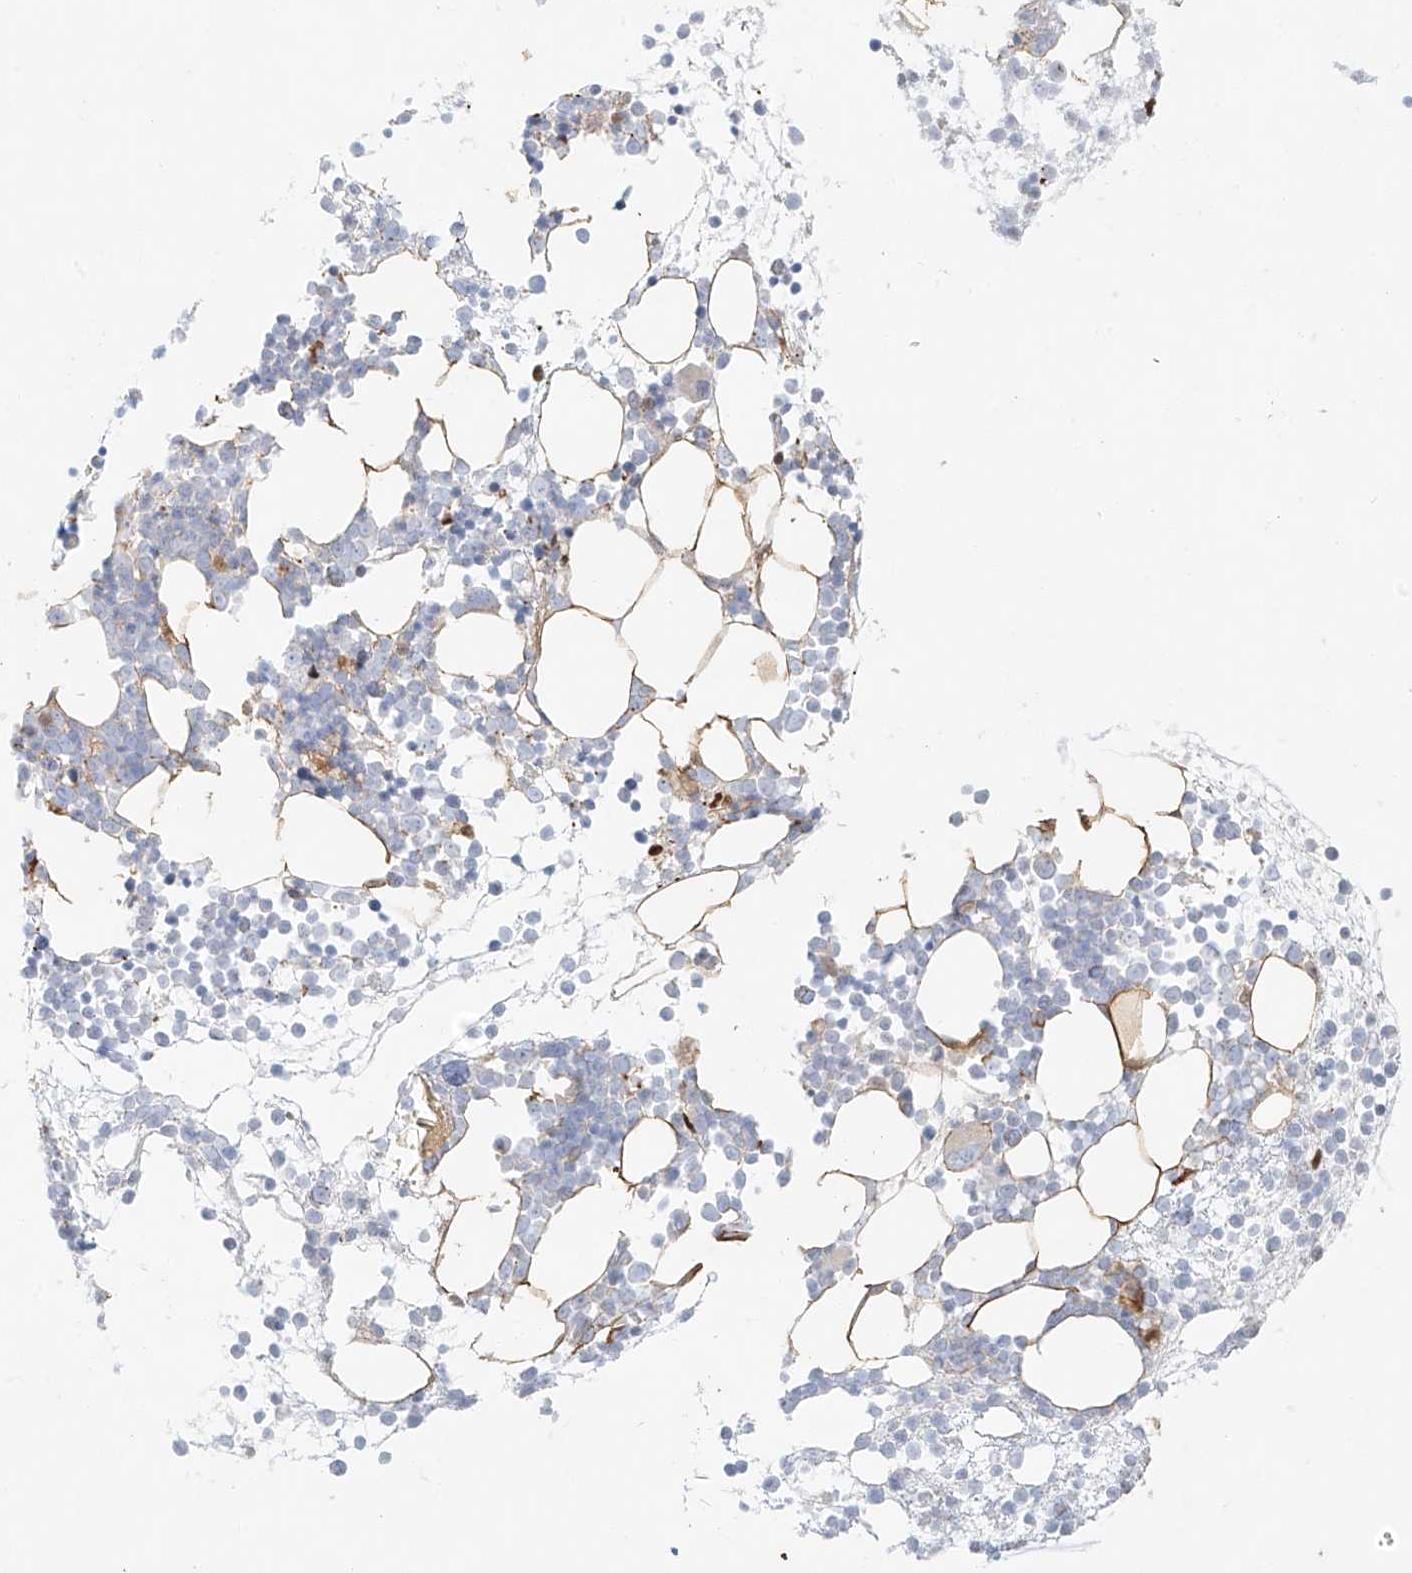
{"staining": {"intensity": "negative", "quantity": "none", "location": "none"}, "tissue": "bone marrow", "cell_type": "Hematopoietic cells", "image_type": "normal", "snomed": [{"axis": "morphology", "description": "Normal tissue, NOS"}, {"axis": "topography", "description": "Bone marrow"}], "caption": "Immunohistochemistry of normal bone marrow exhibits no expression in hematopoietic cells.", "gene": "UPK1B", "patient": {"sex": "male", "age": 54}}